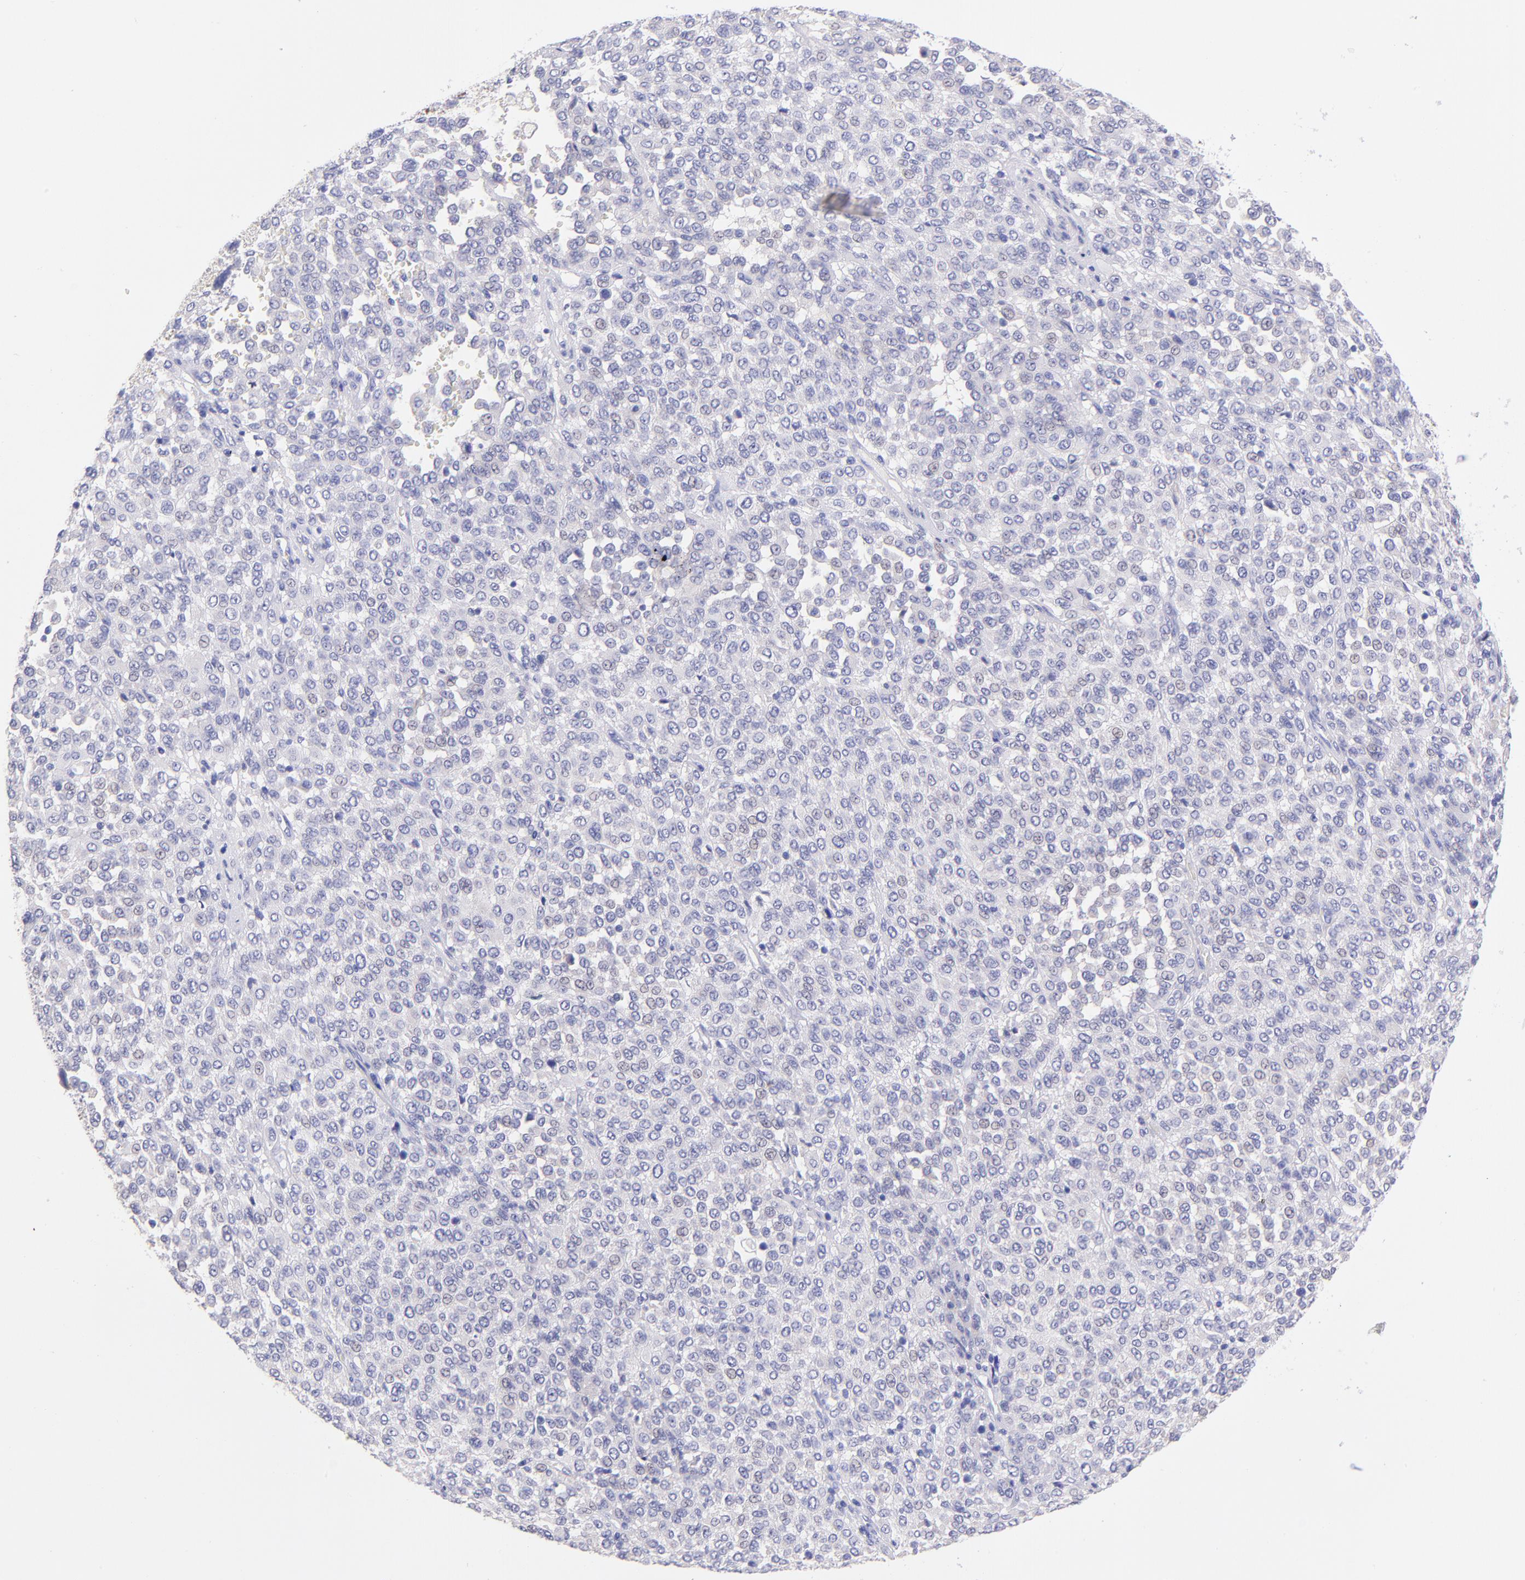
{"staining": {"intensity": "negative", "quantity": "none", "location": "none"}, "tissue": "melanoma", "cell_type": "Tumor cells", "image_type": "cancer", "snomed": [{"axis": "morphology", "description": "Malignant melanoma, Metastatic site"}, {"axis": "topography", "description": "Pancreas"}], "caption": "Tumor cells show no significant protein expression in malignant melanoma (metastatic site).", "gene": "RAB3B", "patient": {"sex": "female", "age": 30}}